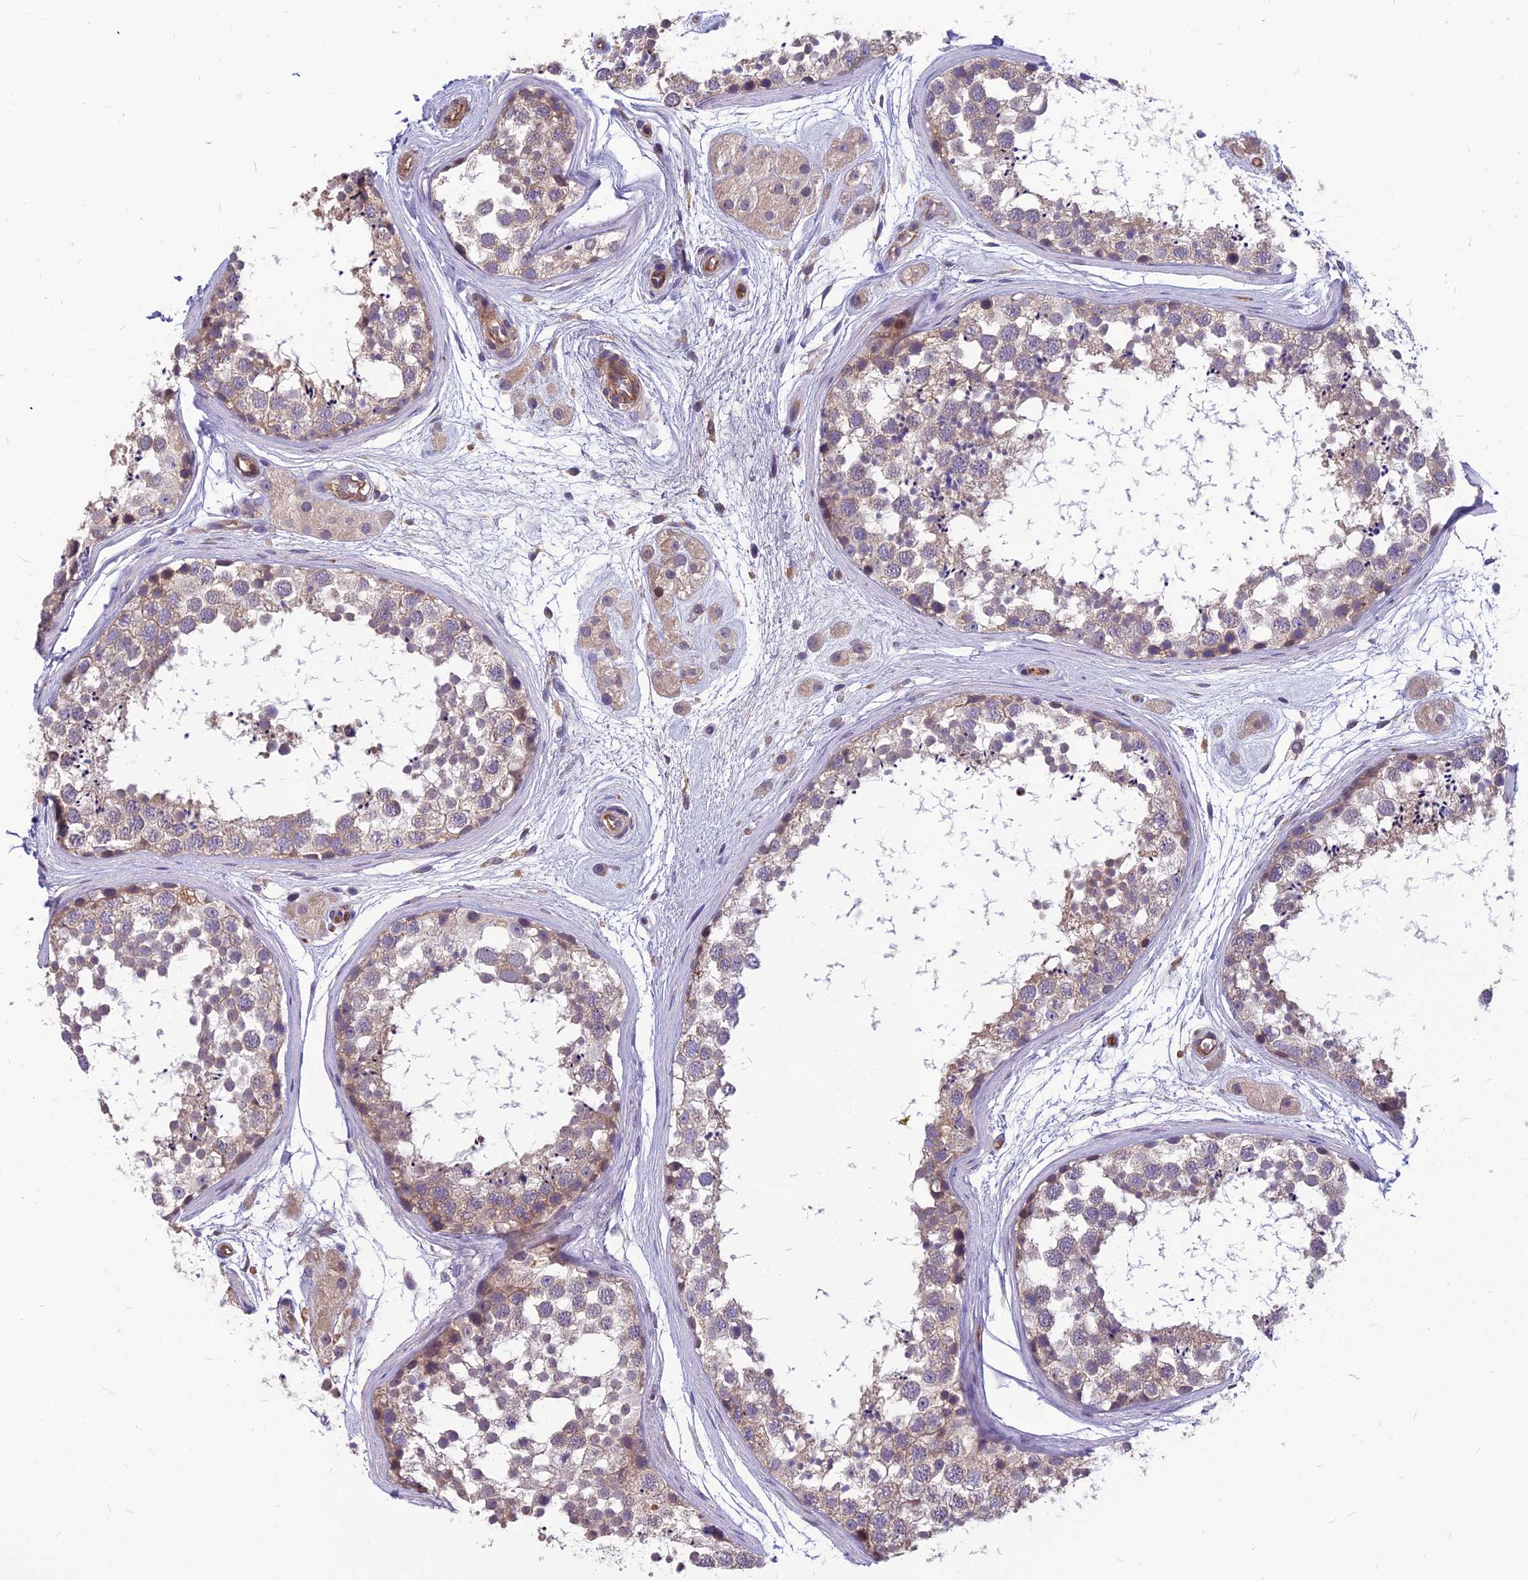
{"staining": {"intensity": "weak", "quantity": "25%-75%", "location": "cytoplasmic/membranous"}, "tissue": "testis", "cell_type": "Cells in seminiferous ducts", "image_type": "normal", "snomed": [{"axis": "morphology", "description": "Normal tissue, NOS"}, {"axis": "topography", "description": "Testis"}], "caption": "Weak cytoplasmic/membranous staining is identified in approximately 25%-75% of cells in seminiferous ducts in benign testis. (DAB (3,3'-diaminobenzidine) IHC, brown staining for protein, blue staining for nuclei).", "gene": "TSPAN15", "patient": {"sex": "male", "age": 56}}